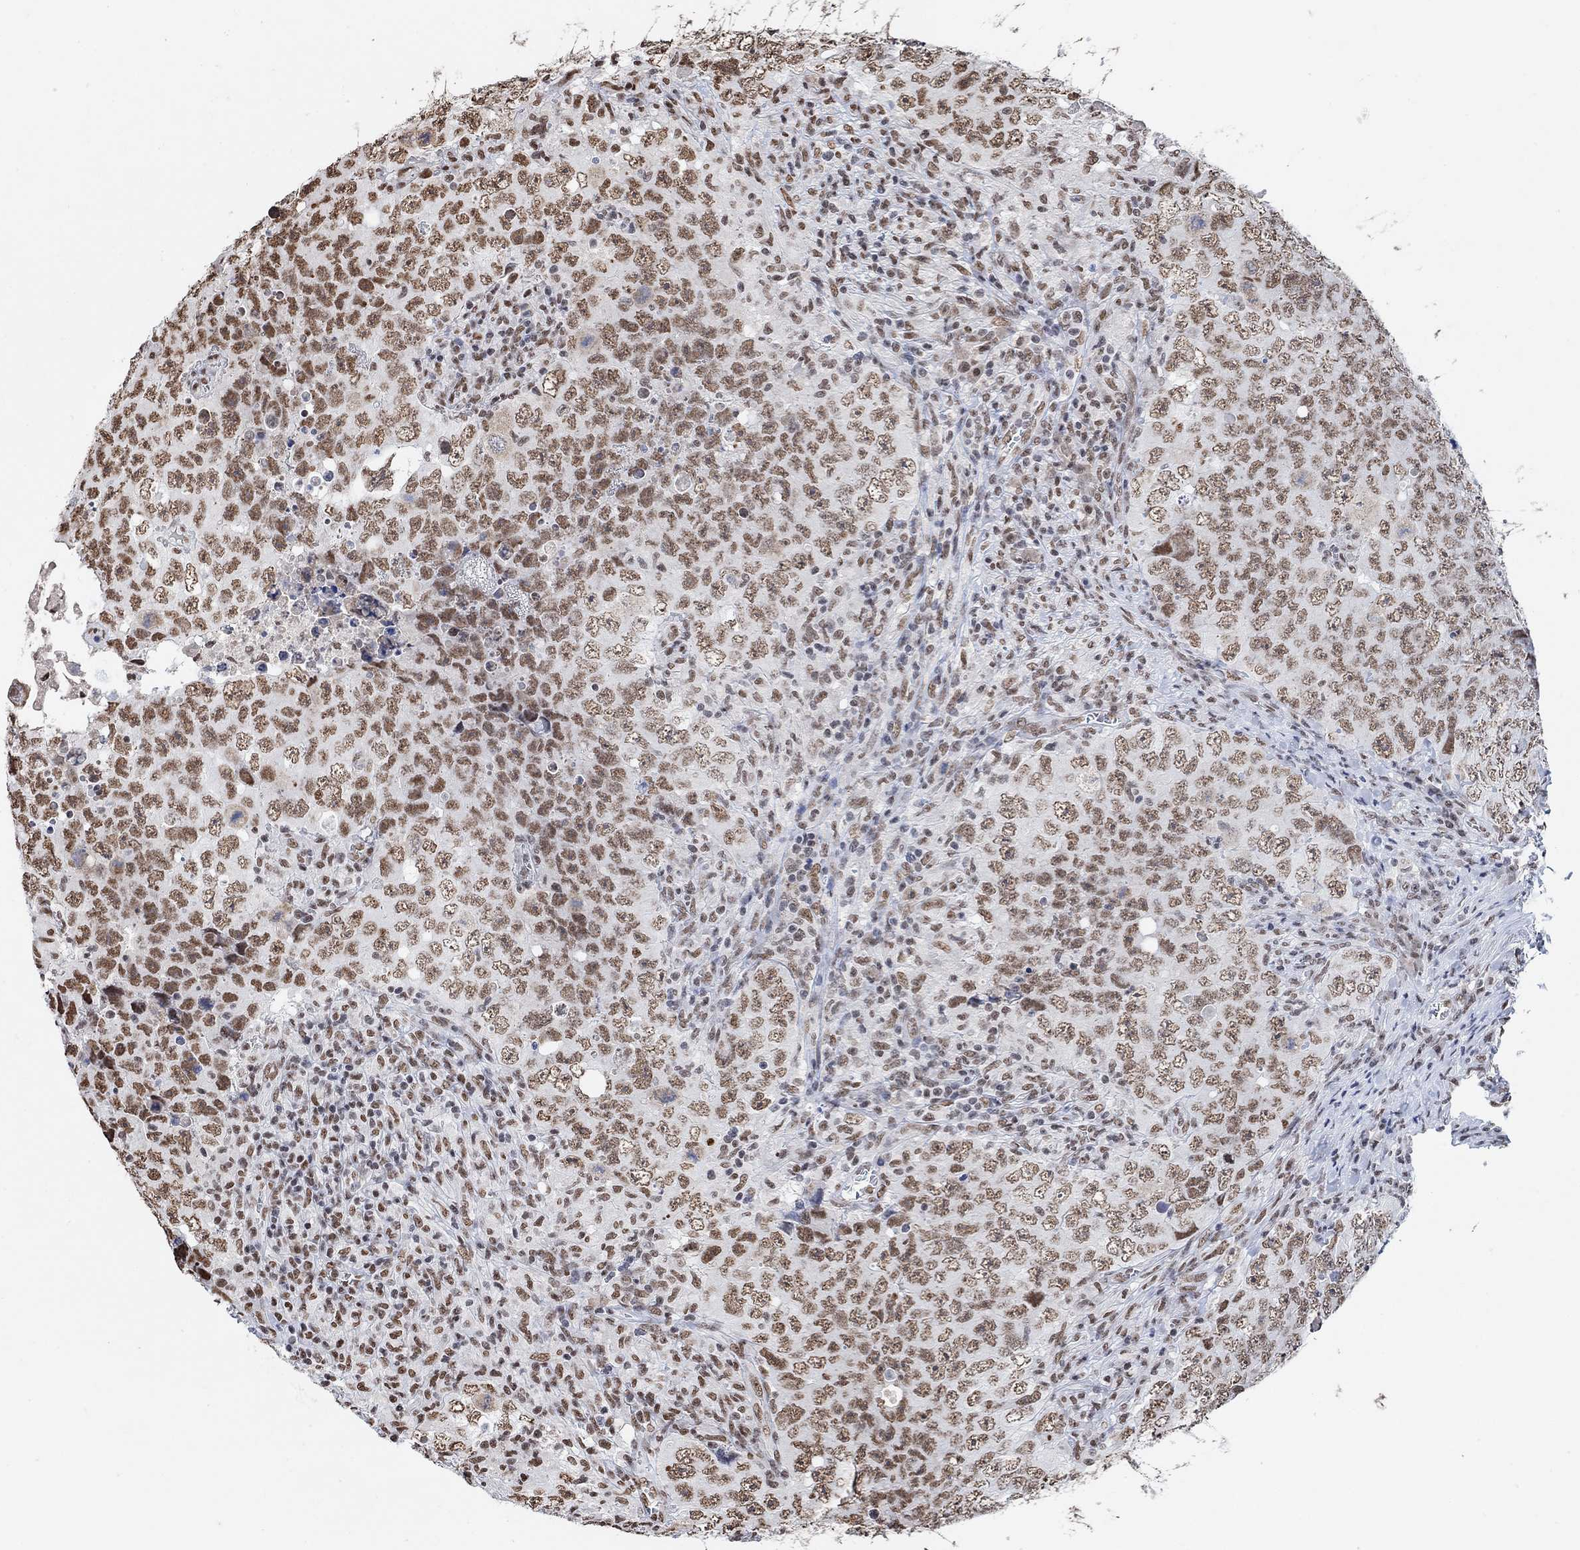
{"staining": {"intensity": "moderate", "quantity": ">75%", "location": "nuclear"}, "tissue": "testis cancer", "cell_type": "Tumor cells", "image_type": "cancer", "snomed": [{"axis": "morphology", "description": "Seminoma, NOS"}, {"axis": "topography", "description": "Testis"}], "caption": "Immunohistochemistry (IHC) image of testis cancer (seminoma) stained for a protein (brown), which reveals medium levels of moderate nuclear staining in about >75% of tumor cells.", "gene": "USP39", "patient": {"sex": "male", "age": 34}}